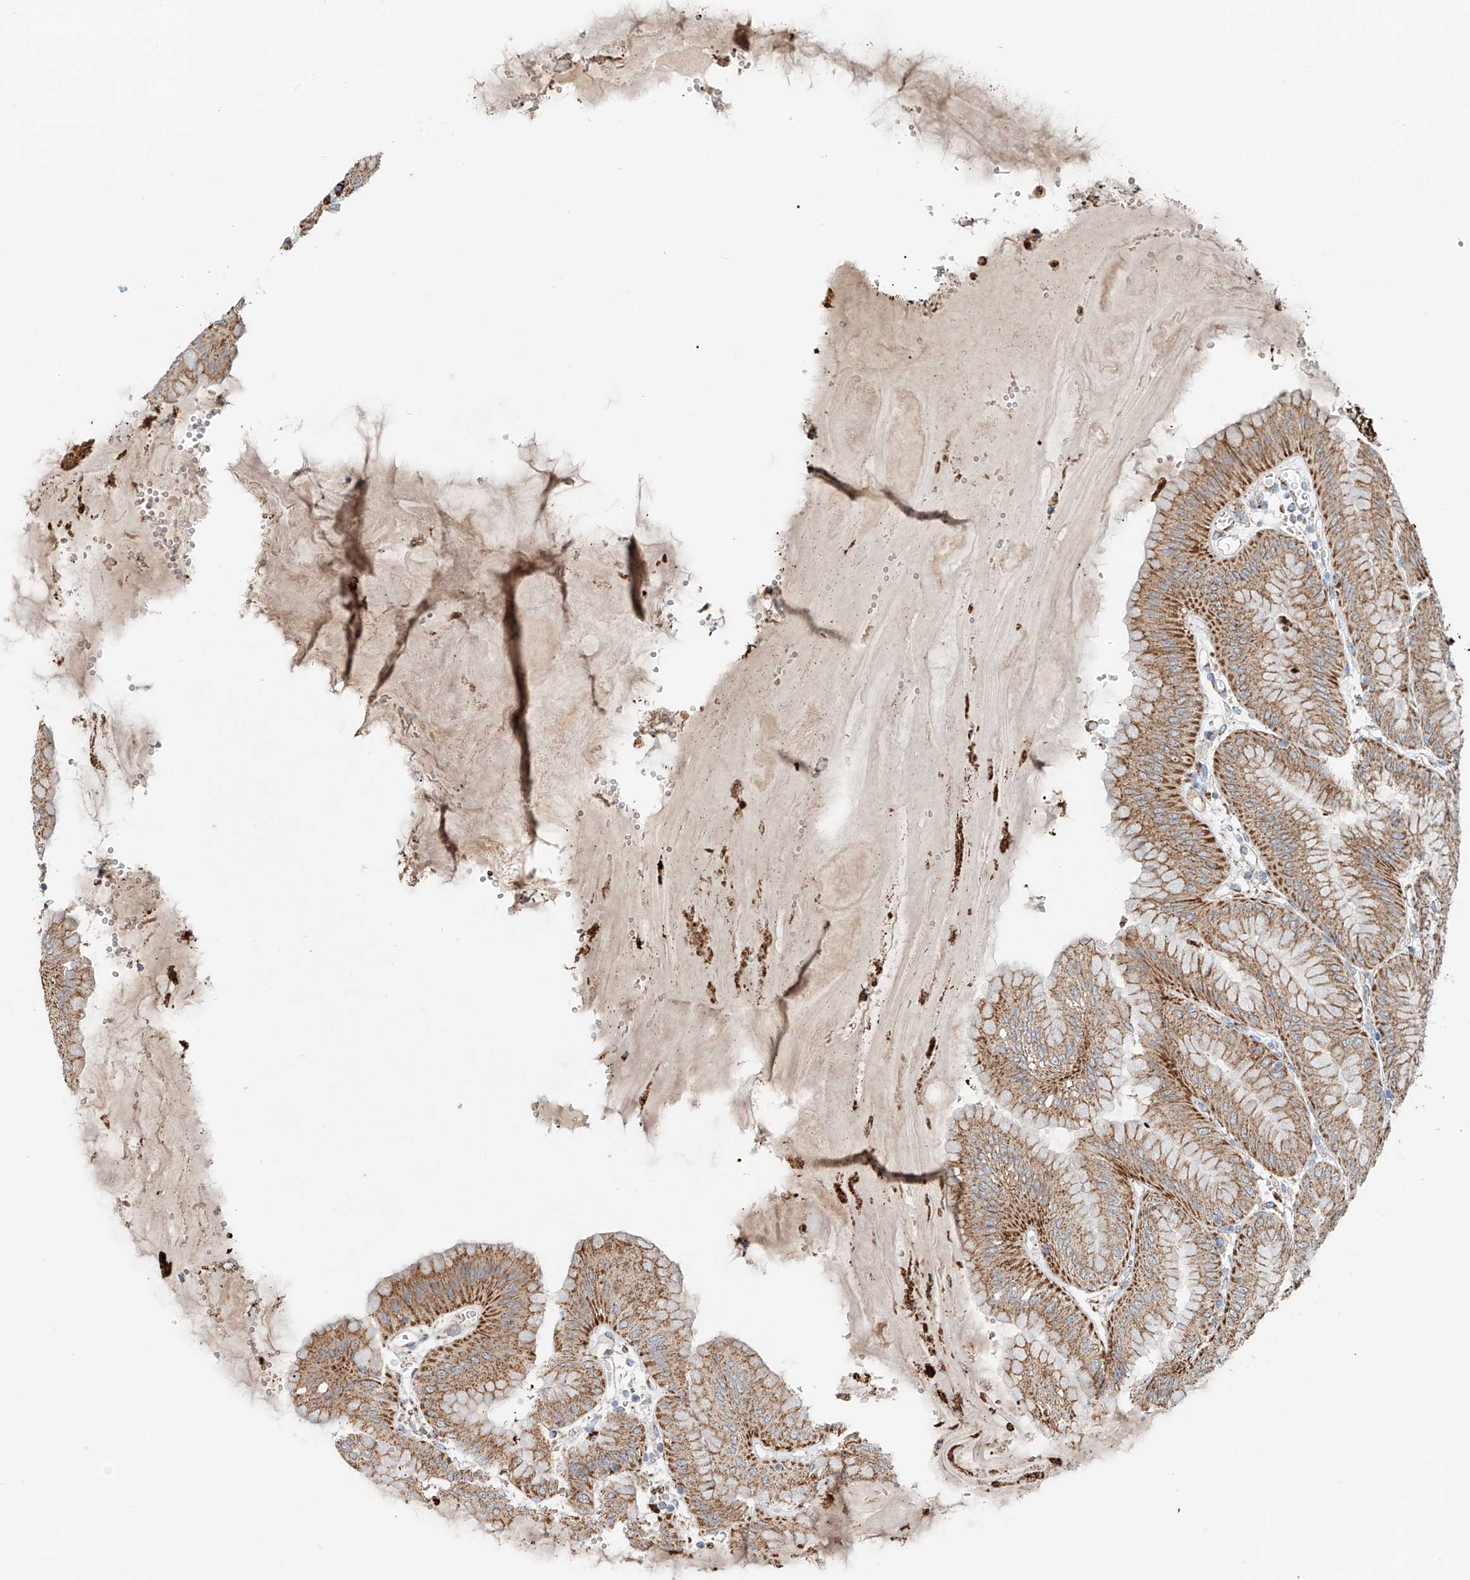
{"staining": {"intensity": "strong", "quantity": "25%-75%", "location": "cytoplasmic/membranous"}, "tissue": "stomach", "cell_type": "Glandular cells", "image_type": "normal", "snomed": [{"axis": "morphology", "description": "Normal tissue, NOS"}, {"axis": "topography", "description": "Stomach, lower"}], "caption": "Protein staining by immunohistochemistry (IHC) exhibits strong cytoplasmic/membranous expression in about 25%-75% of glandular cells in normal stomach.", "gene": "CARD10", "patient": {"sex": "male", "age": 71}}